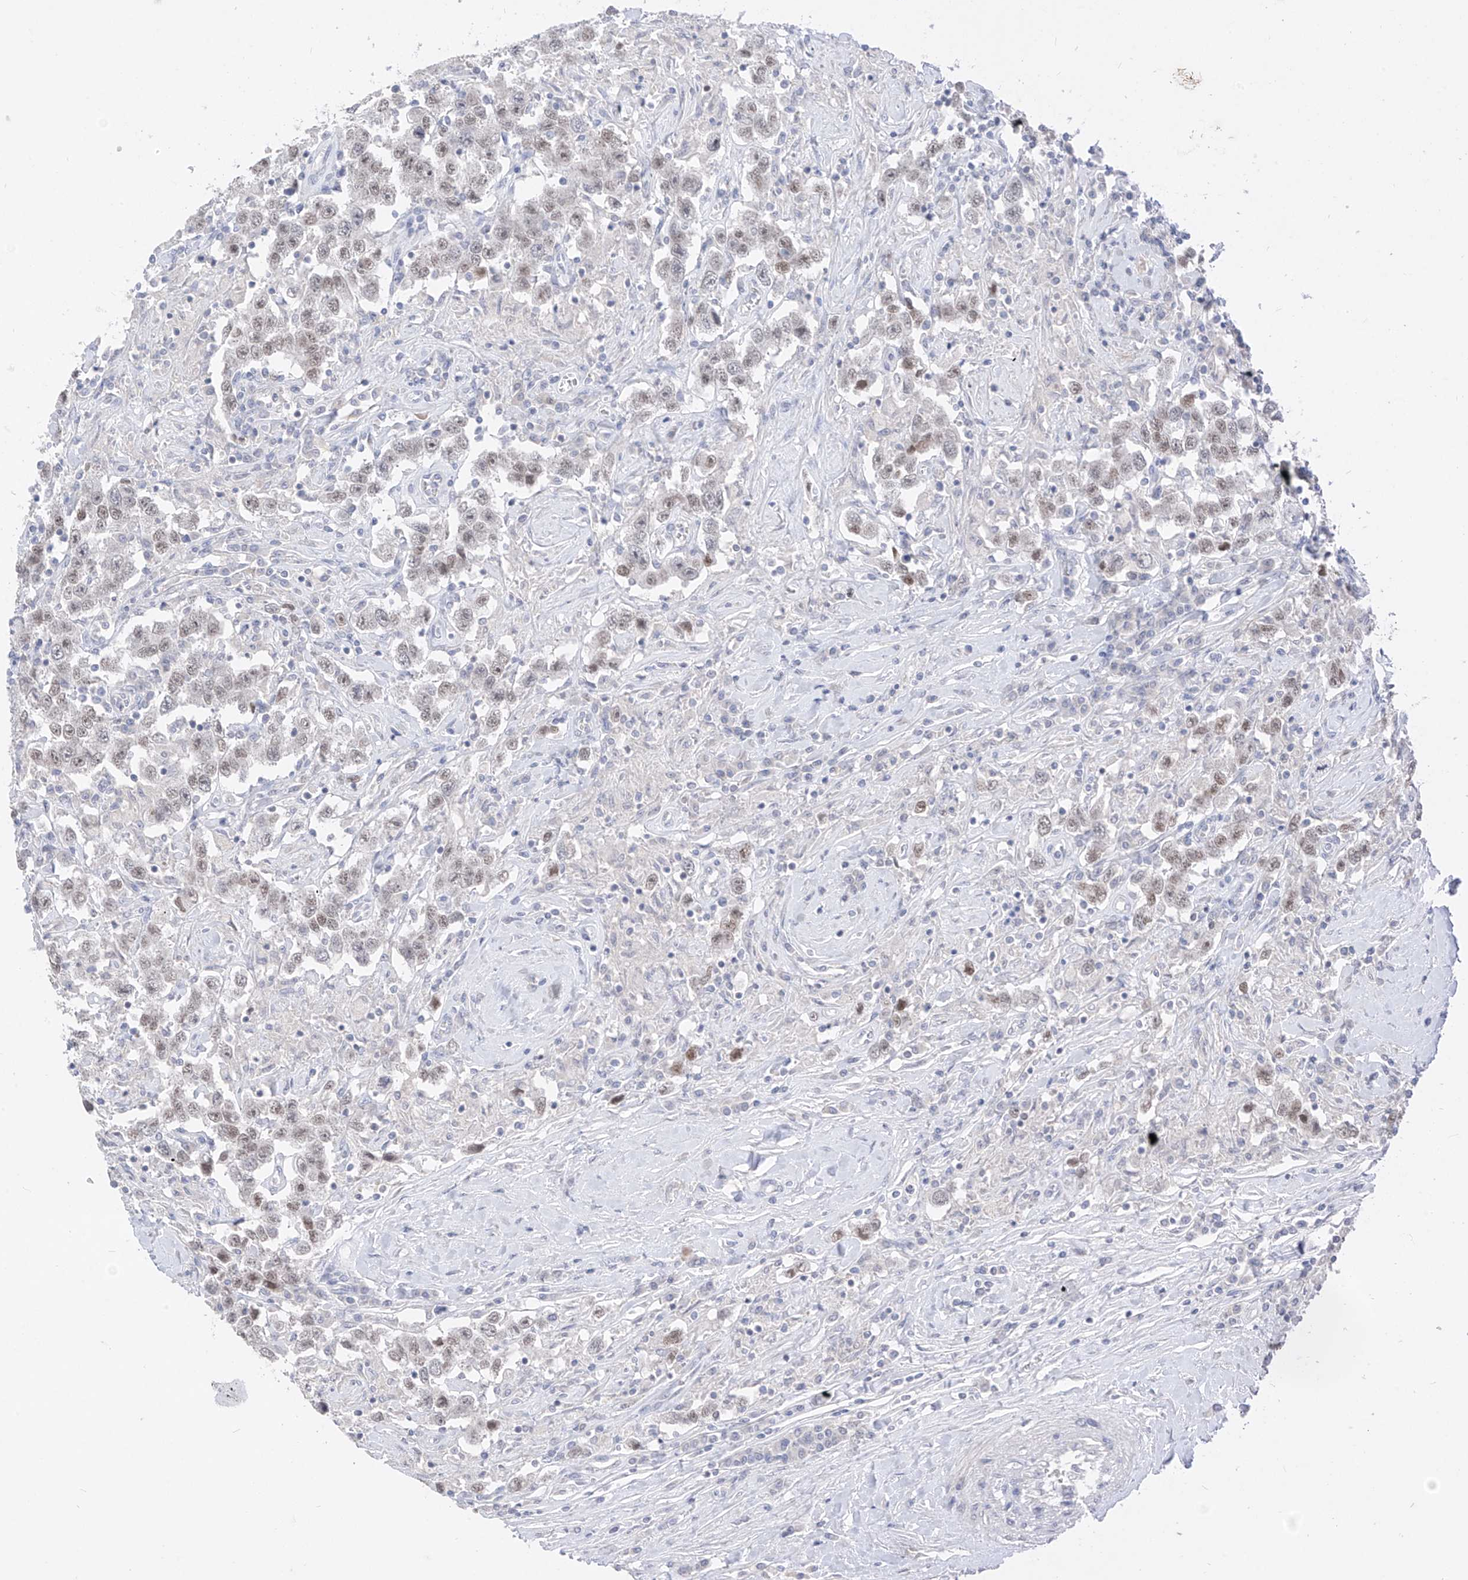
{"staining": {"intensity": "moderate", "quantity": "25%-75%", "location": "nuclear"}, "tissue": "testis cancer", "cell_type": "Tumor cells", "image_type": "cancer", "snomed": [{"axis": "morphology", "description": "Seminoma, NOS"}, {"axis": "topography", "description": "Testis"}], "caption": "This is a histology image of immunohistochemistry staining of testis cancer (seminoma), which shows moderate positivity in the nuclear of tumor cells.", "gene": "BARX2", "patient": {"sex": "male", "age": 41}}